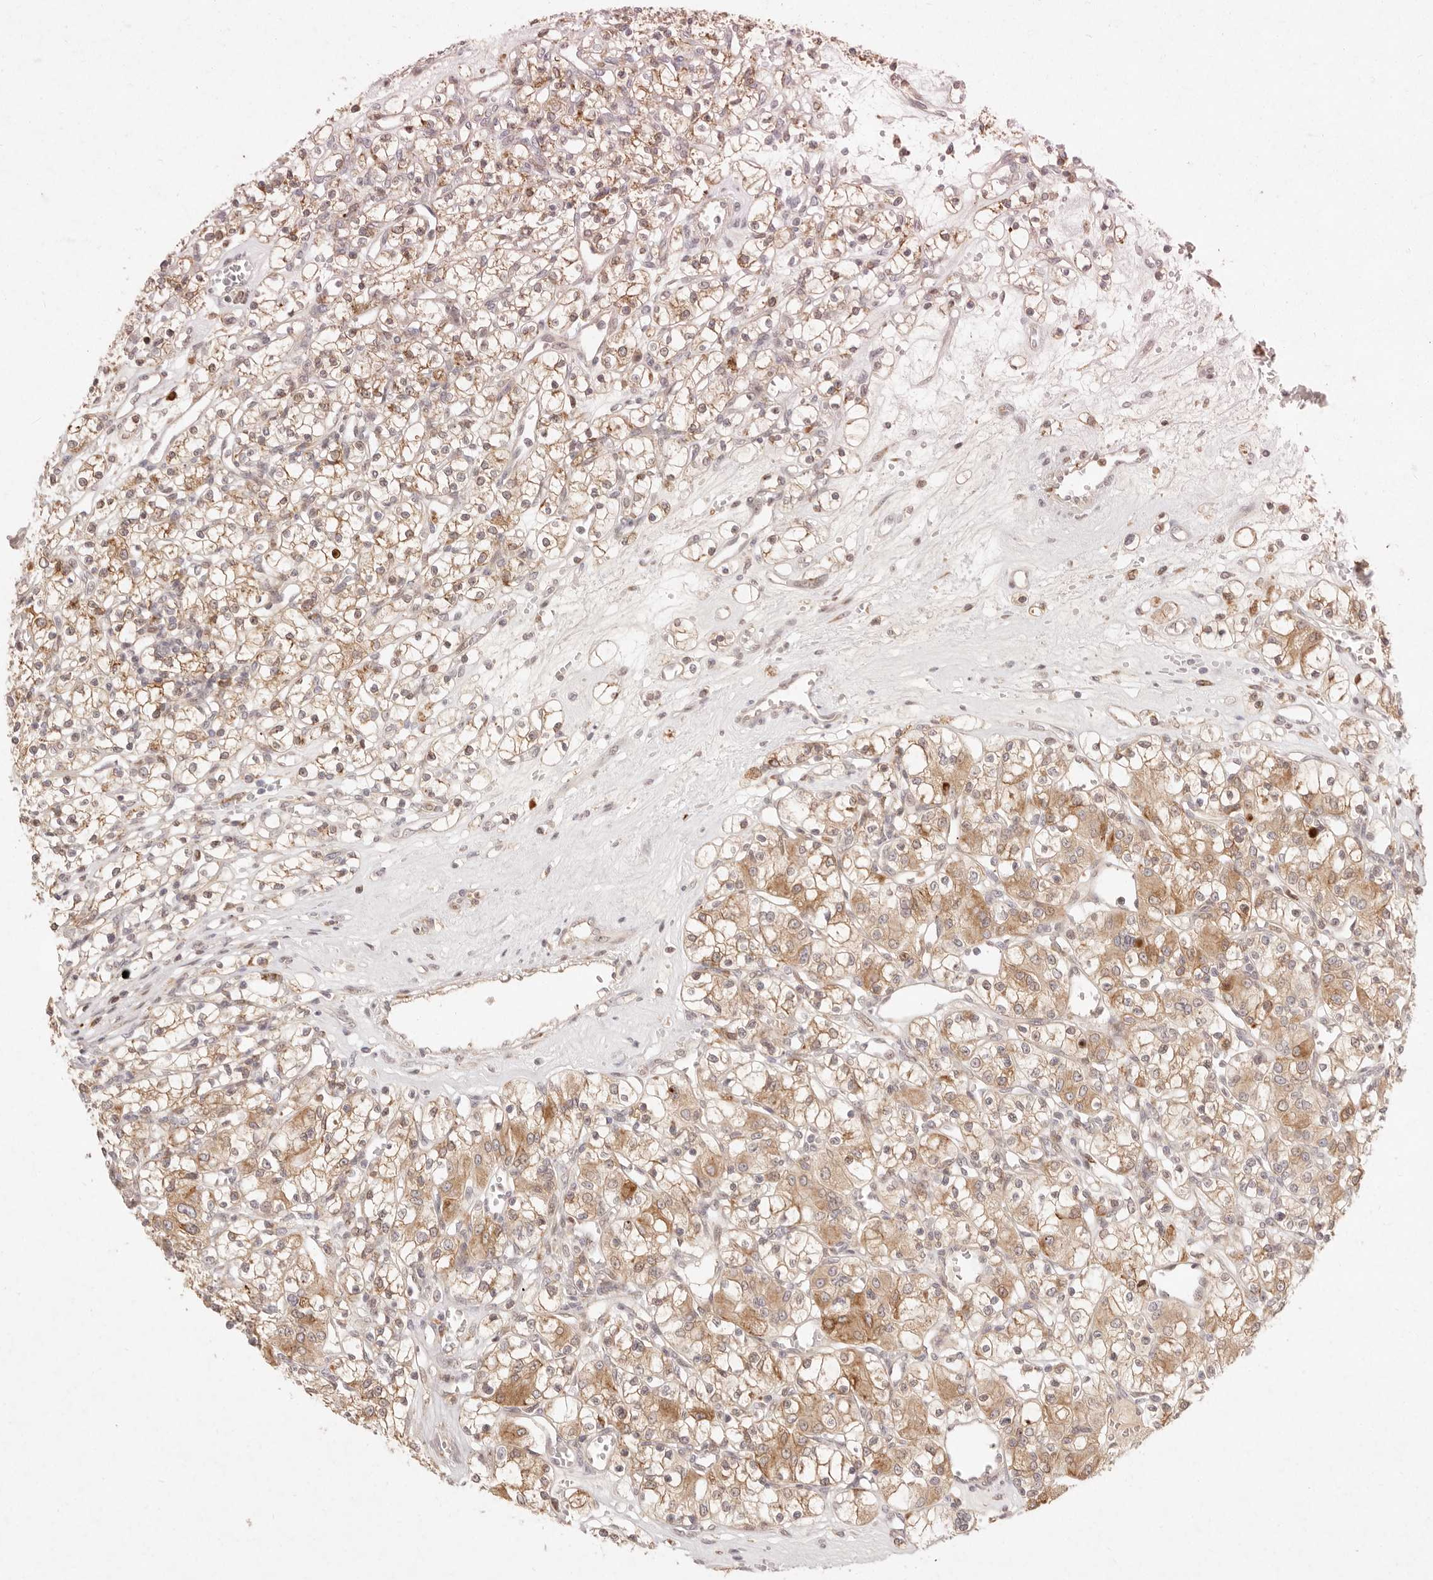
{"staining": {"intensity": "moderate", "quantity": ">75%", "location": "cytoplasmic/membranous"}, "tissue": "renal cancer", "cell_type": "Tumor cells", "image_type": "cancer", "snomed": [{"axis": "morphology", "description": "Adenocarcinoma, NOS"}, {"axis": "topography", "description": "Kidney"}], "caption": "Immunohistochemical staining of human renal cancer displays medium levels of moderate cytoplasmic/membranous expression in about >75% of tumor cells.", "gene": "C1orf127", "patient": {"sex": "female", "age": 59}}